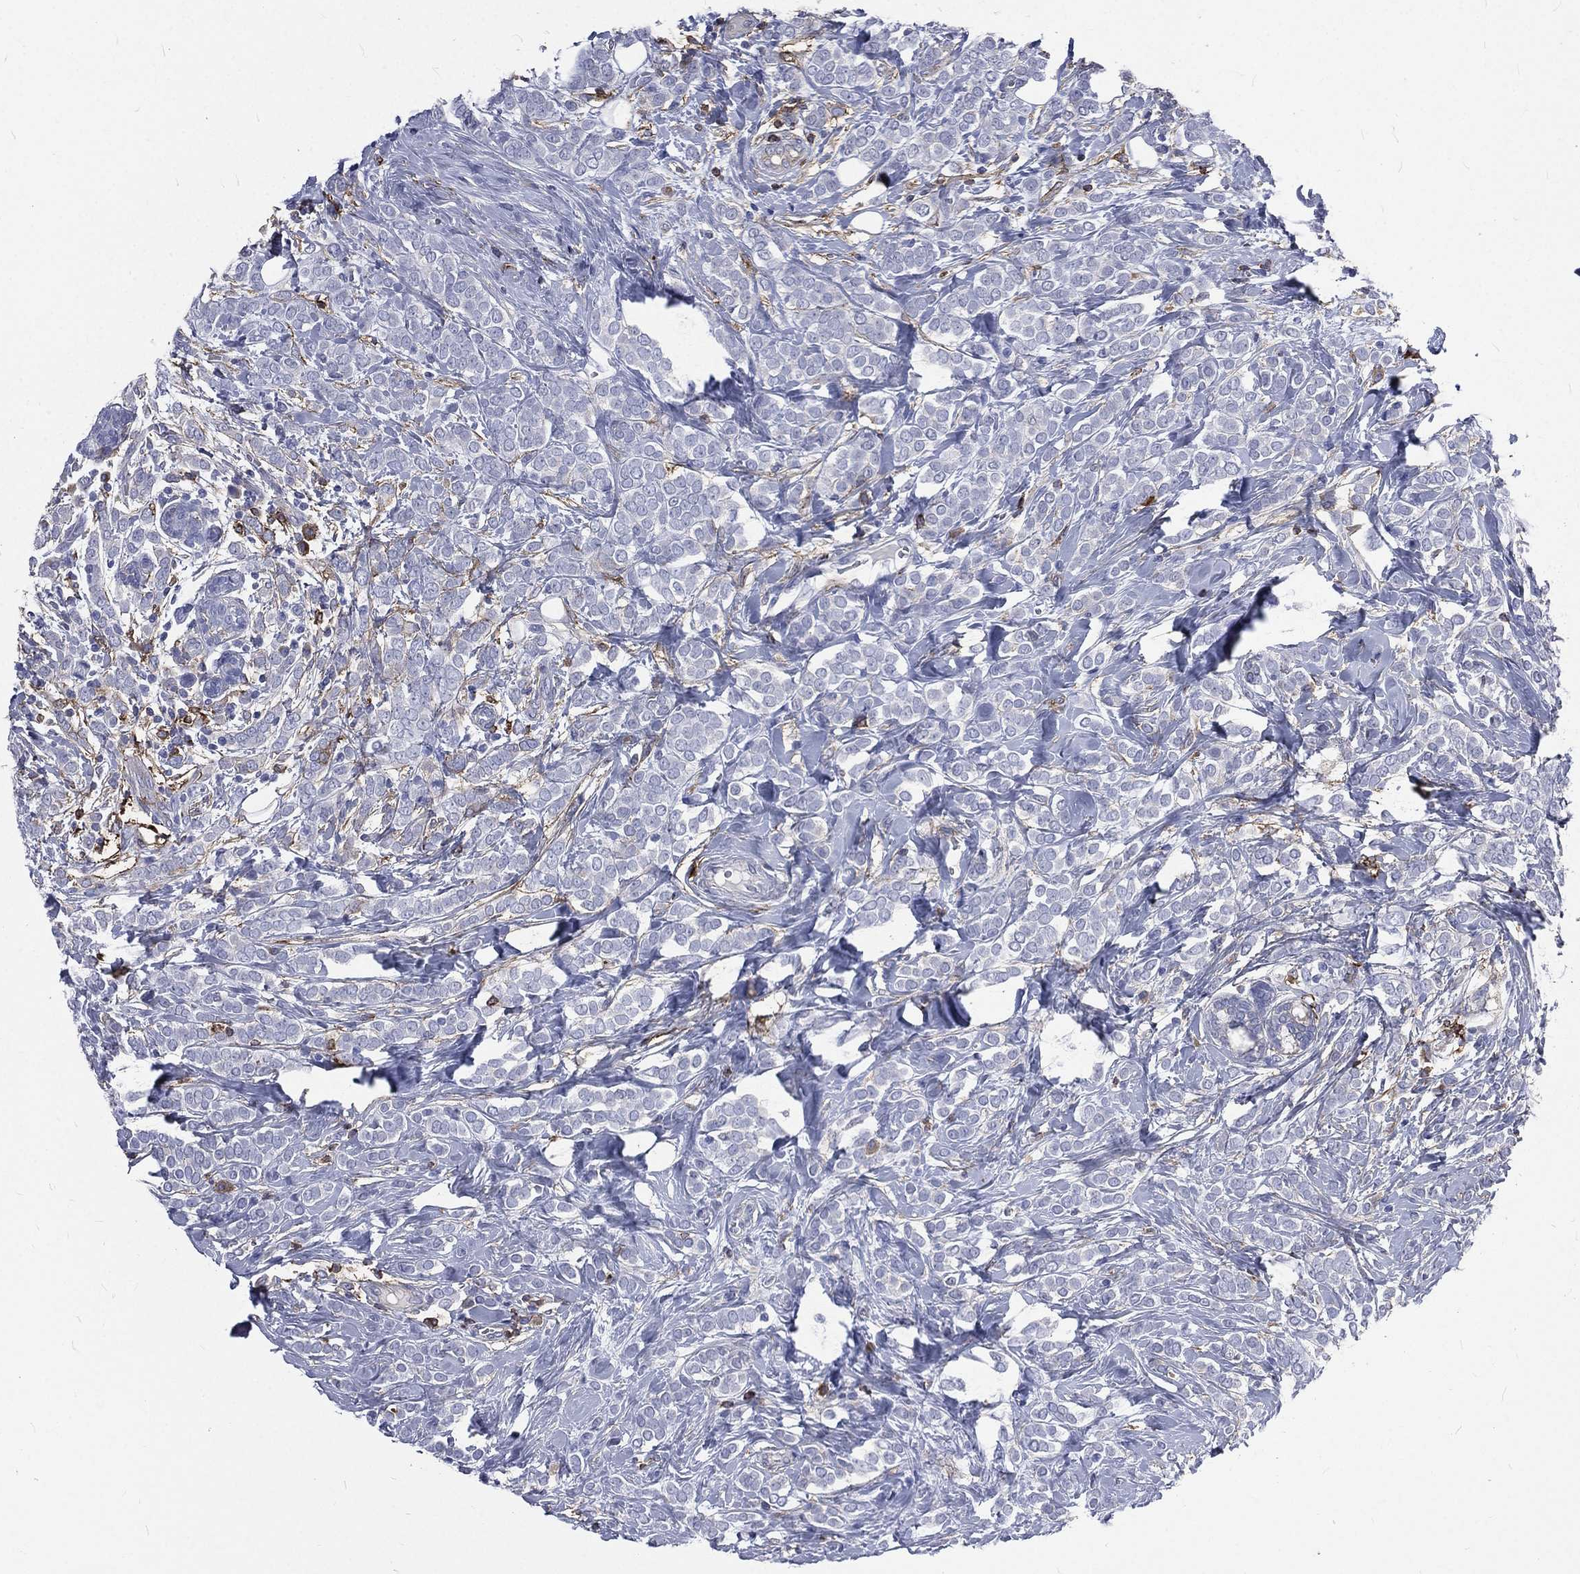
{"staining": {"intensity": "negative", "quantity": "none", "location": "none"}, "tissue": "breast cancer", "cell_type": "Tumor cells", "image_type": "cancer", "snomed": [{"axis": "morphology", "description": "Lobular carcinoma"}, {"axis": "topography", "description": "Breast"}], "caption": "Breast cancer (lobular carcinoma) was stained to show a protein in brown. There is no significant staining in tumor cells.", "gene": "BASP1", "patient": {"sex": "female", "age": 49}}